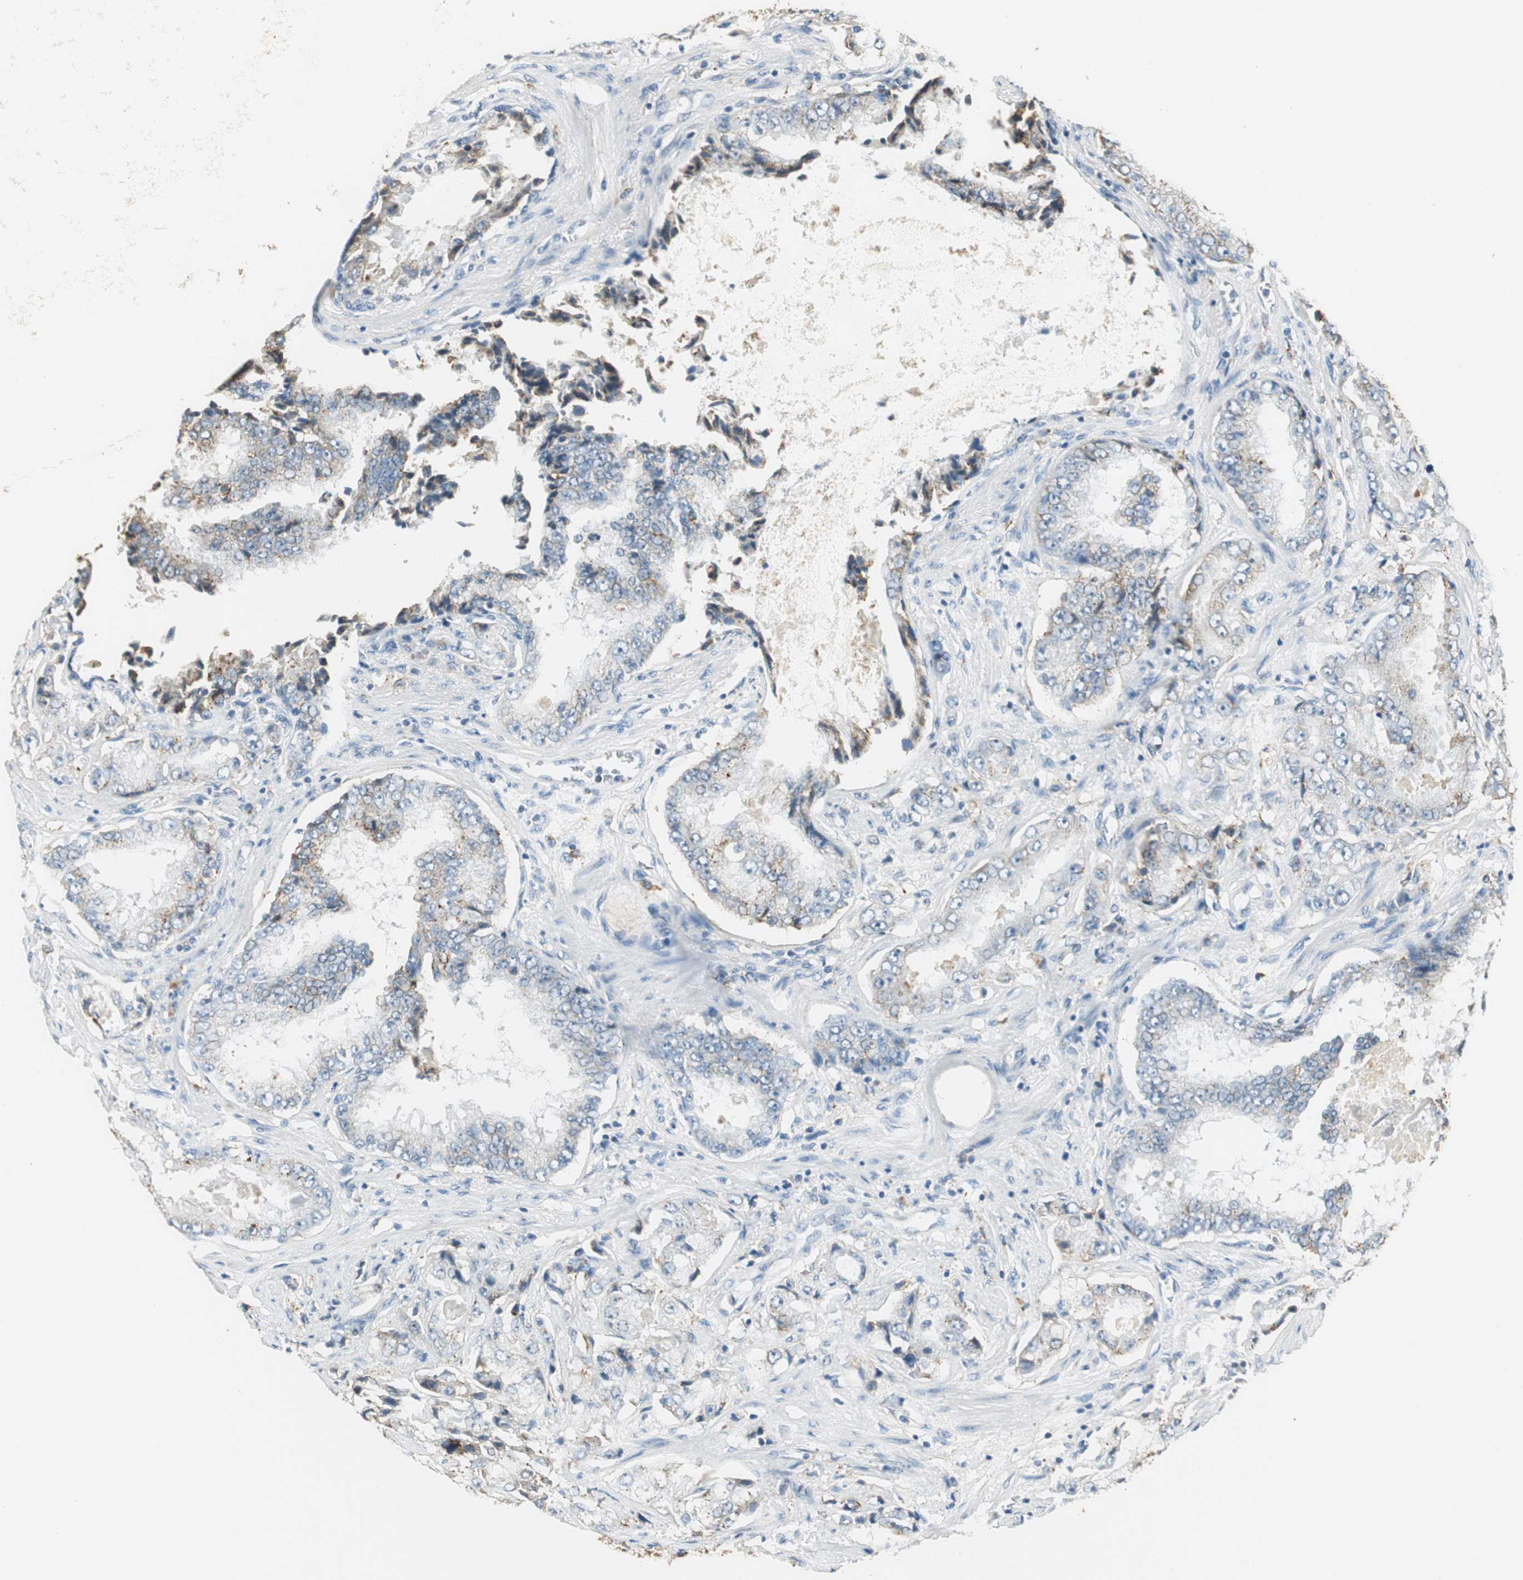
{"staining": {"intensity": "weak", "quantity": "<25%", "location": "cytoplasmic/membranous"}, "tissue": "prostate cancer", "cell_type": "Tumor cells", "image_type": "cancer", "snomed": [{"axis": "morphology", "description": "Adenocarcinoma, High grade"}, {"axis": "topography", "description": "Prostate"}], "caption": "Tumor cells show no significant expression in prostate cancer (high-grade adenocarcinoma).", "gene": "NIT1", "patient": {"sex": "male", "age": 73}}